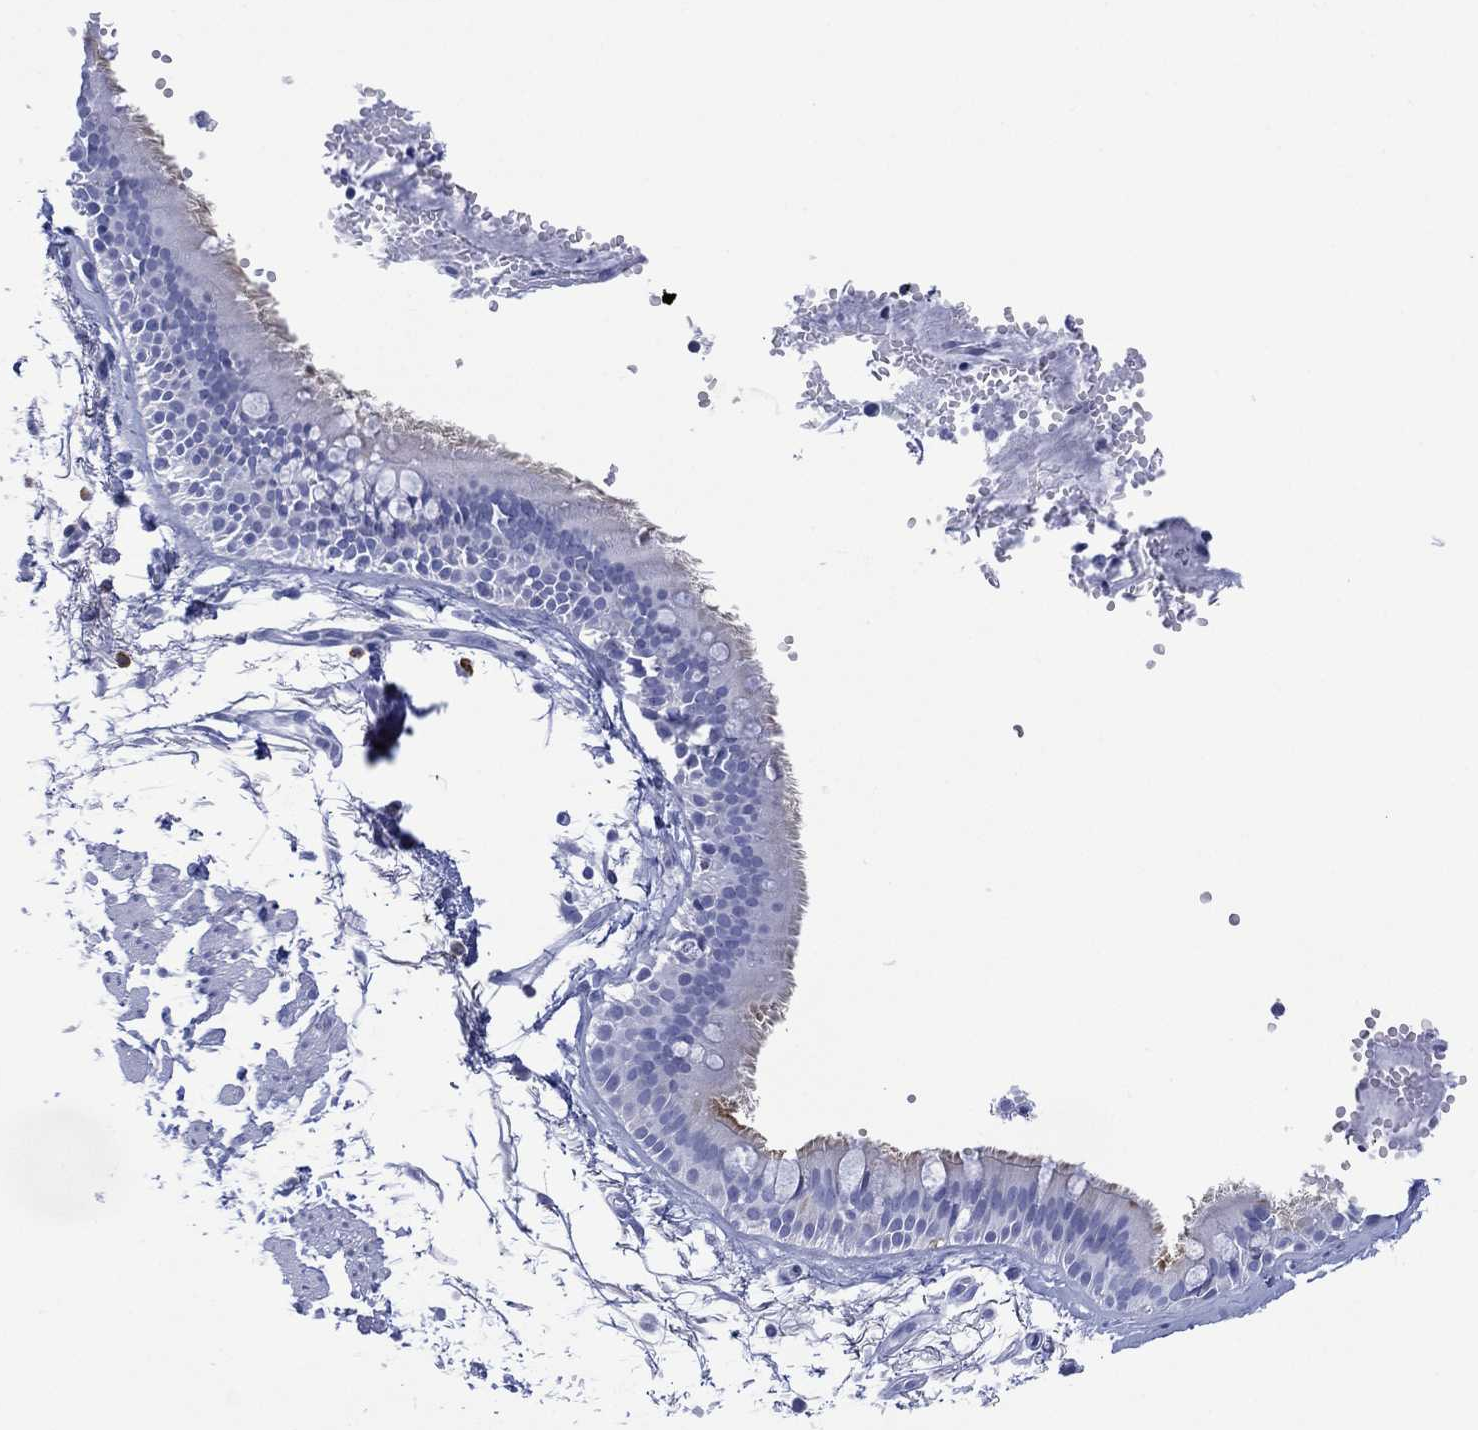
{"staining": {"intensity": "negative", "quantity": "none", "location": "none"}, "tissue": "soft tissue", "cell_type": "Fibroblasts", "image_type": "normal", "snomed": [{"axis": "morphology", "description": "Normal tissue, NOS"}, {"axis": "morphology", "description": "Squamous cell carcinoma, NOS"}, {"axis": "topography", "description": "Cartilage tissue"}, {"axis": "topography", "description": "Lung"}], "caption": "Fibroblasts show no significant staining in normal soft tissue. Brightfield microscopy of immunohistochemistry (IHC) stained with DAB (brown) and hematoxylin (blue), captured at high magnification.", "gene": "DPP4", "patient": {"sex": "male", "age": 66}}